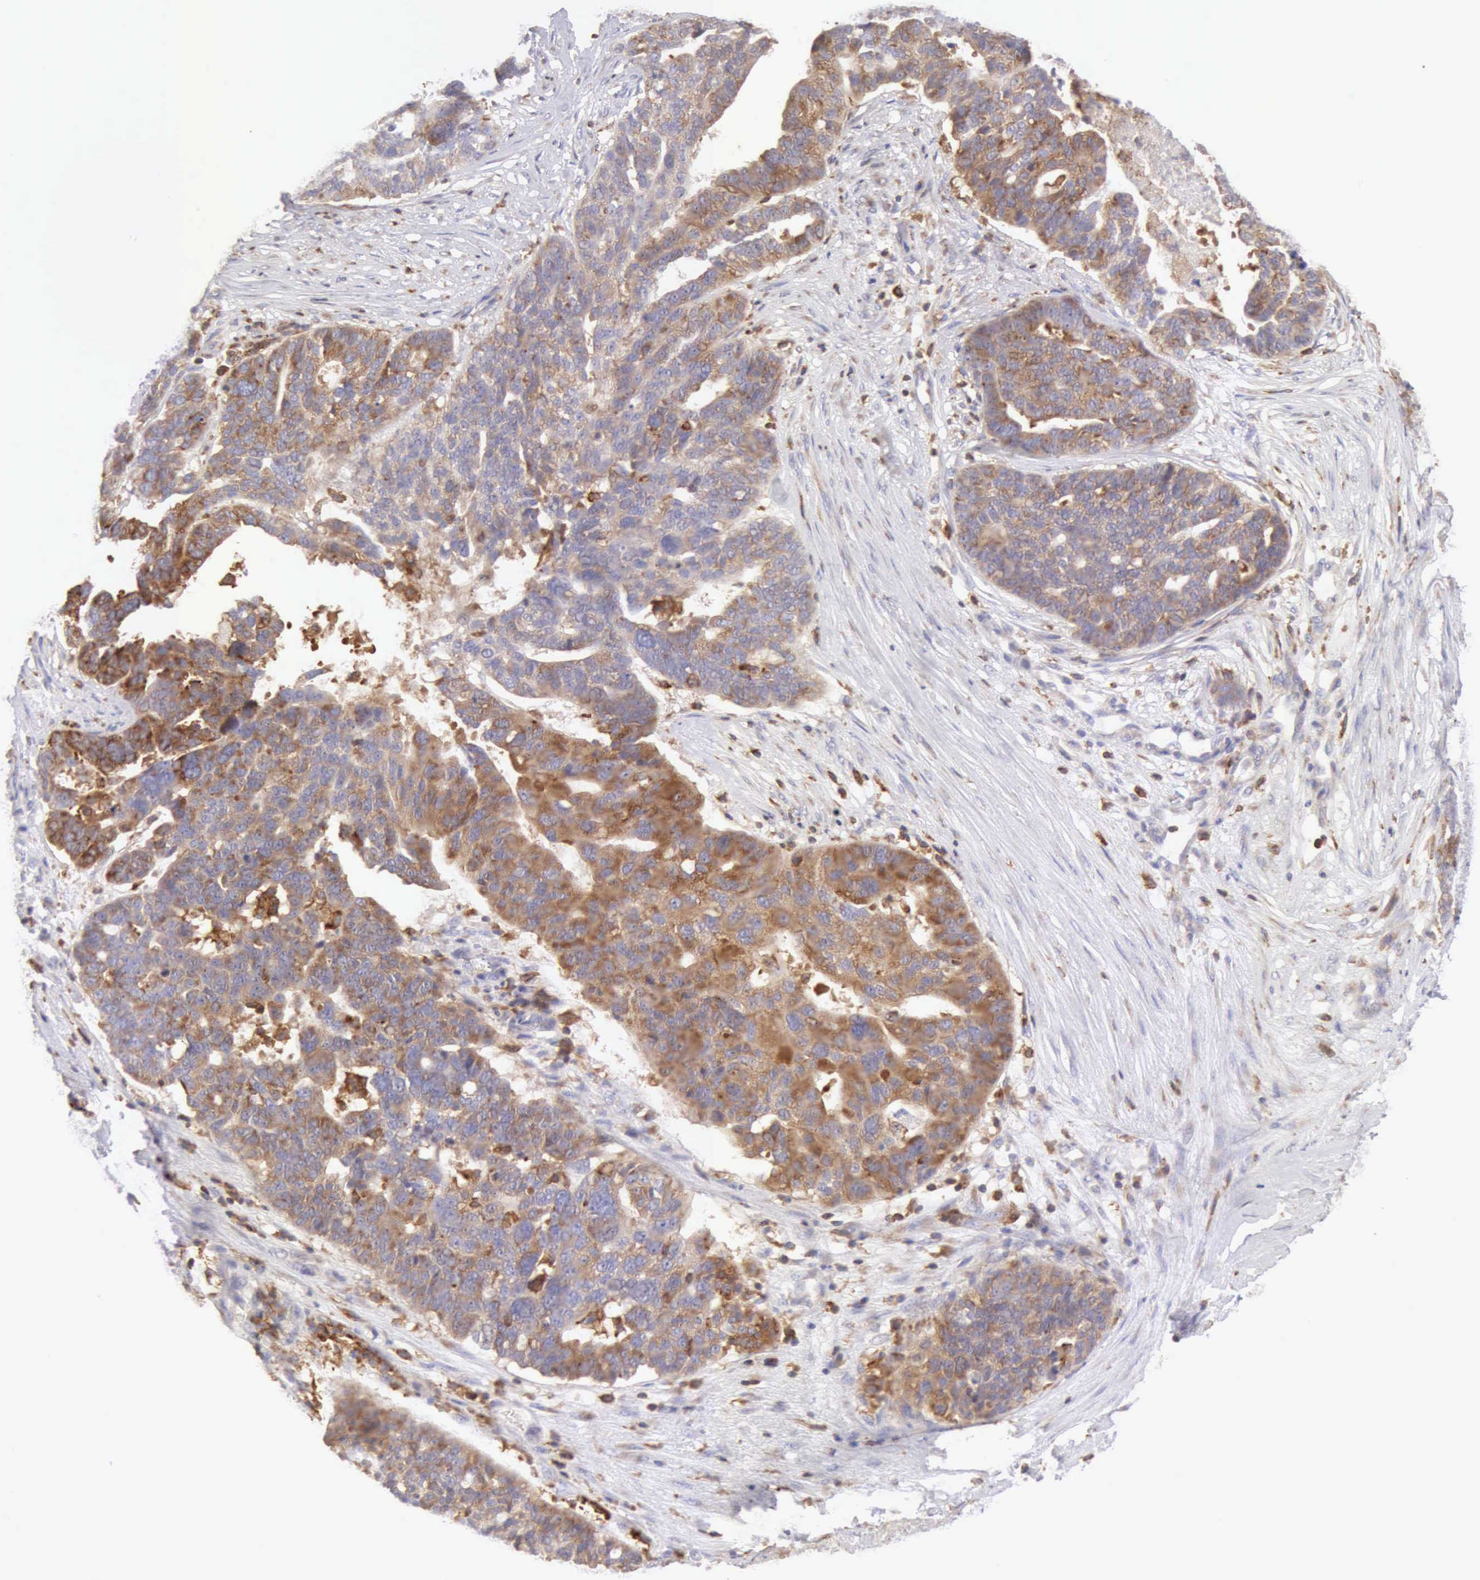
{"staining": {"intensity": "moderate", "quantity": "25%-75%", "location": "cytoplasmic/membranous"}, "tissue": "ovarian cancer", "cell_type": "Tumor cells", "image_type": "cancer", "snomed": [{"axis": "morphology", "description": "Cystadenocarcinoma, serous, NOS"}, {"axis": "topography", "description": "Ovary"}], "caption": "There is medium levels of moderate cytoplasmic/membranous positivity in tumor cells of serous cystadenocarcinoma (ovarian), as demonstrated by immunohistochemical staining (brown color).", "gene": "ARHGAP4", "patient": {"sex": "female", "age": 59}}